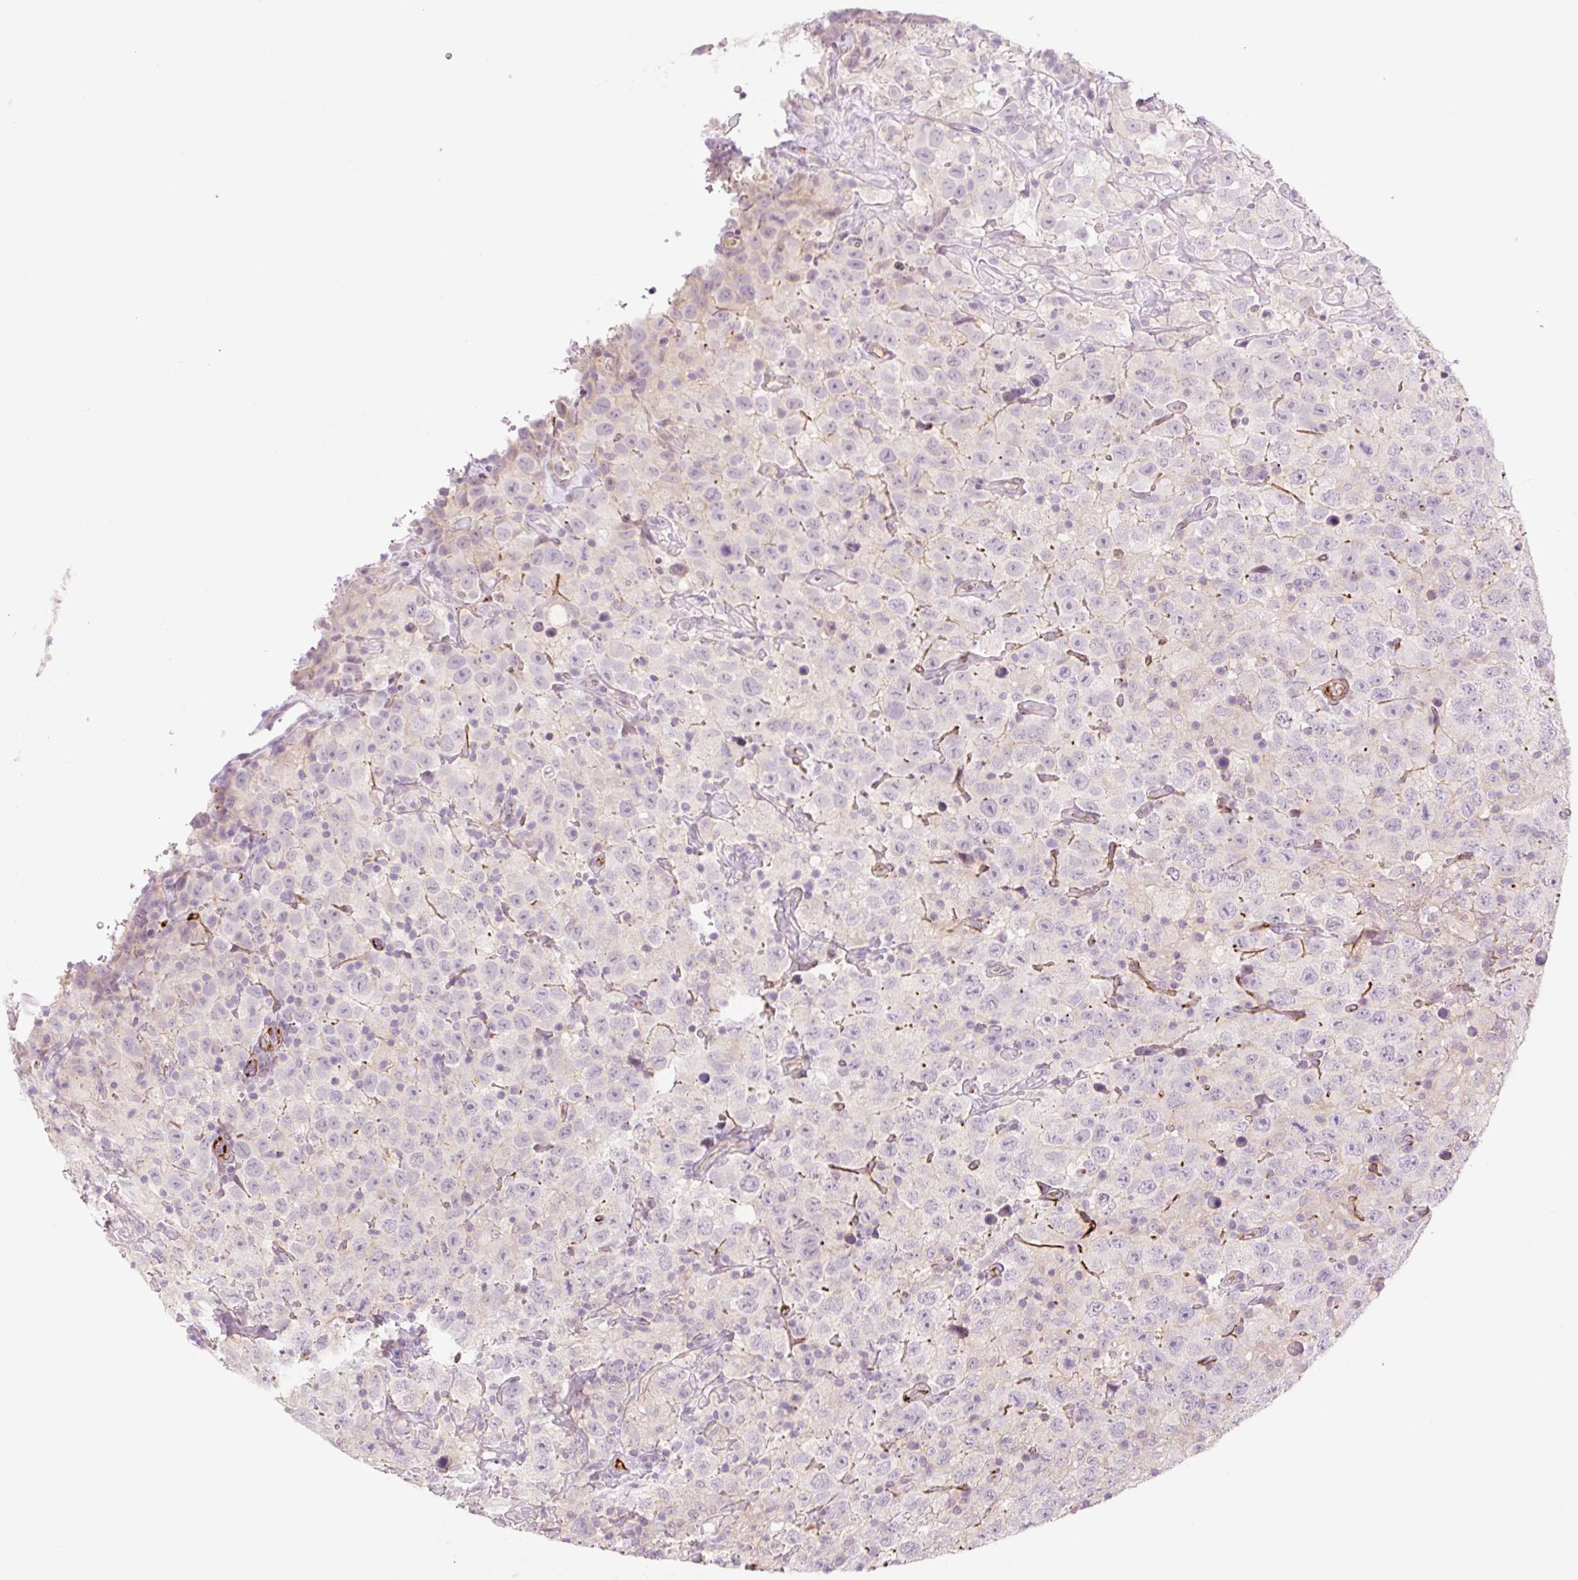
{"staining": {"intensity": "negative", "quantity": "none", "location": "none"}, "tissue": "testis cancer", "cell_type": "Tumor cells", "image_type": "cancer", "snomed": [{"axis": "morphology", "description": "Seminoma, NOS"}, {"axis": "topography", "description": "Testis"}], "caption": "Immunohistochemical staining of human testis cancer (seminoma) exhibits no significant positivity in tumor cells.", "gene": "ZFYVE21", "patient": {"sex": "male", "age": 41}}